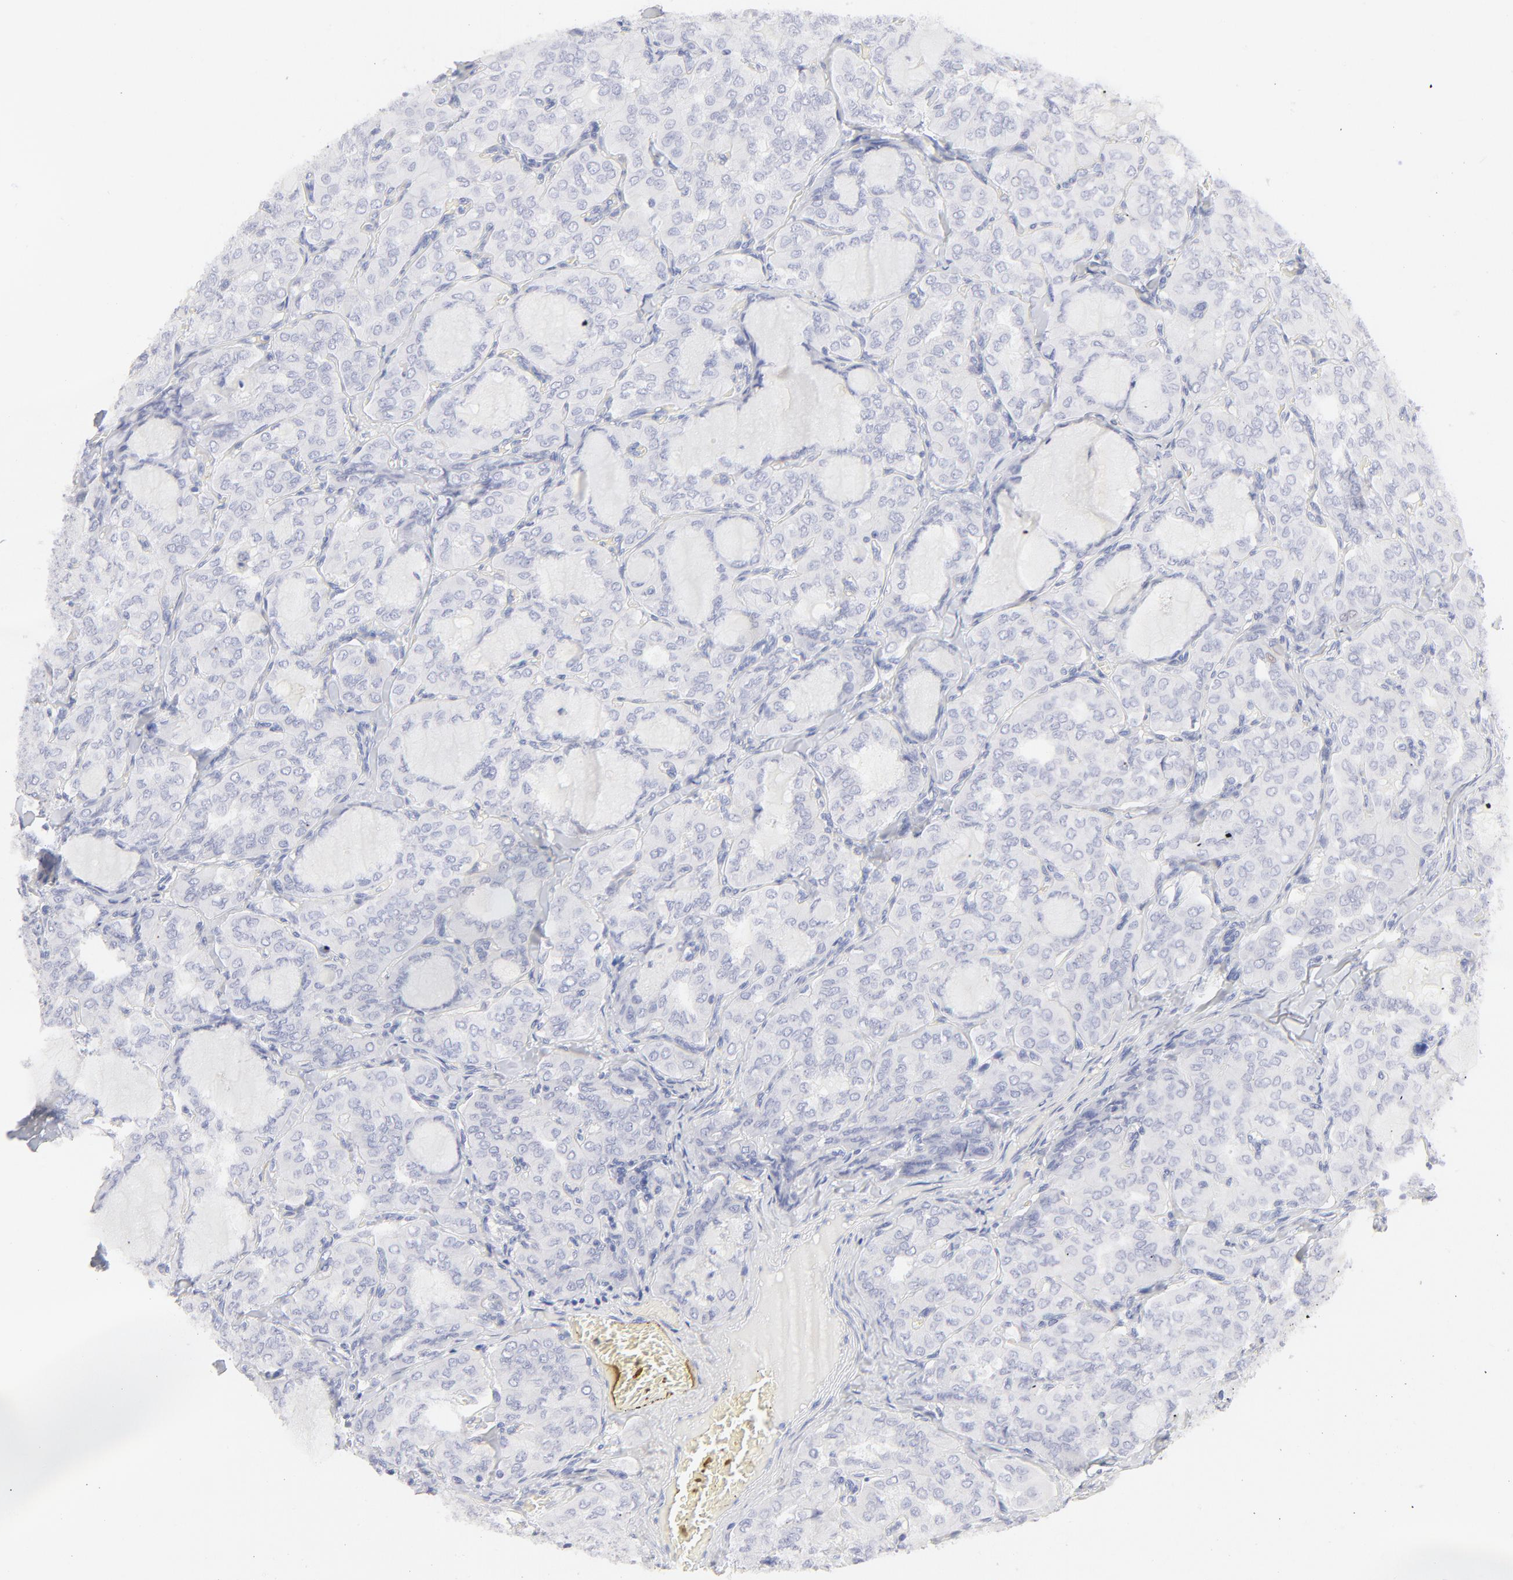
{"staining": {"intensity": "negative", "quantity": "none", "location": "none"}, "tissue": "thyroid cancer", "cell_type": "Tumor cells", "image_type": "cancer", "snomed": [{"axis": "morphology", "description": "Papillary adenocarcinoma, NOS"}, {"axis": "topography", "description": "Thyroid gland"}], "caption": "Histopathology image shows no protein expression in tumor cells of thyroid cancer (papillary adenocarcinoma) tissue. (DAB (3,3'-diaminobenzidine) immunohistochemistry (IHC), high magnification).", "gene": "ELF3", "patient": {"sex": "male", "age": 20}}